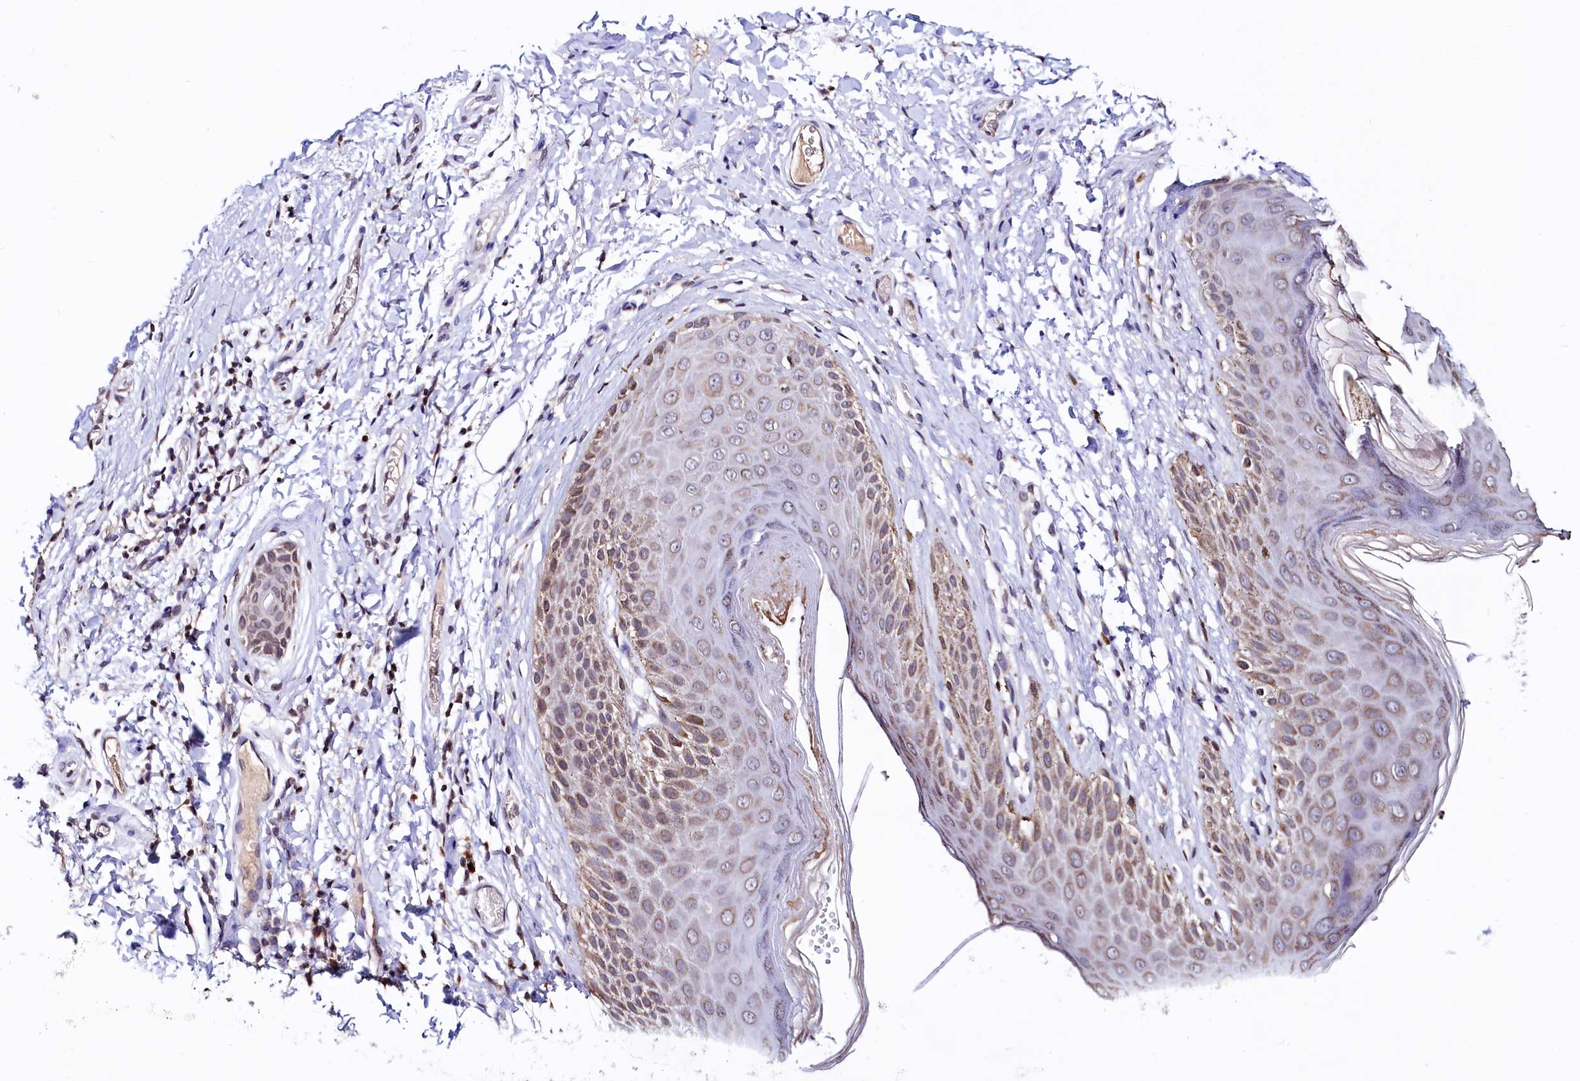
{"staining": {"intensity": "moderate", "quantity": "25%-75%", "location": "cytoplasmic/membranous"}, "tissue": "skin", "cell_type": "Epidermal cells", "image_type": "normal", "snomed": [{"axis": "morphology", "description": "Normal tissue, NOS"}, {"axis": "topography", "description": "Anal"}], "caption": "Immunohistochemistry (IHC) histopathology image of unremarkable skin: human skin stained using immunohistochemistry shows medium levels of moderate protein expression localized specifically in the cytoplasmic/membranous of epidermal cells, appearing as a cytoplasmic/membranous brown color.", "gene": "HAND1", "patient": {"sex": "male", "age": 44}}